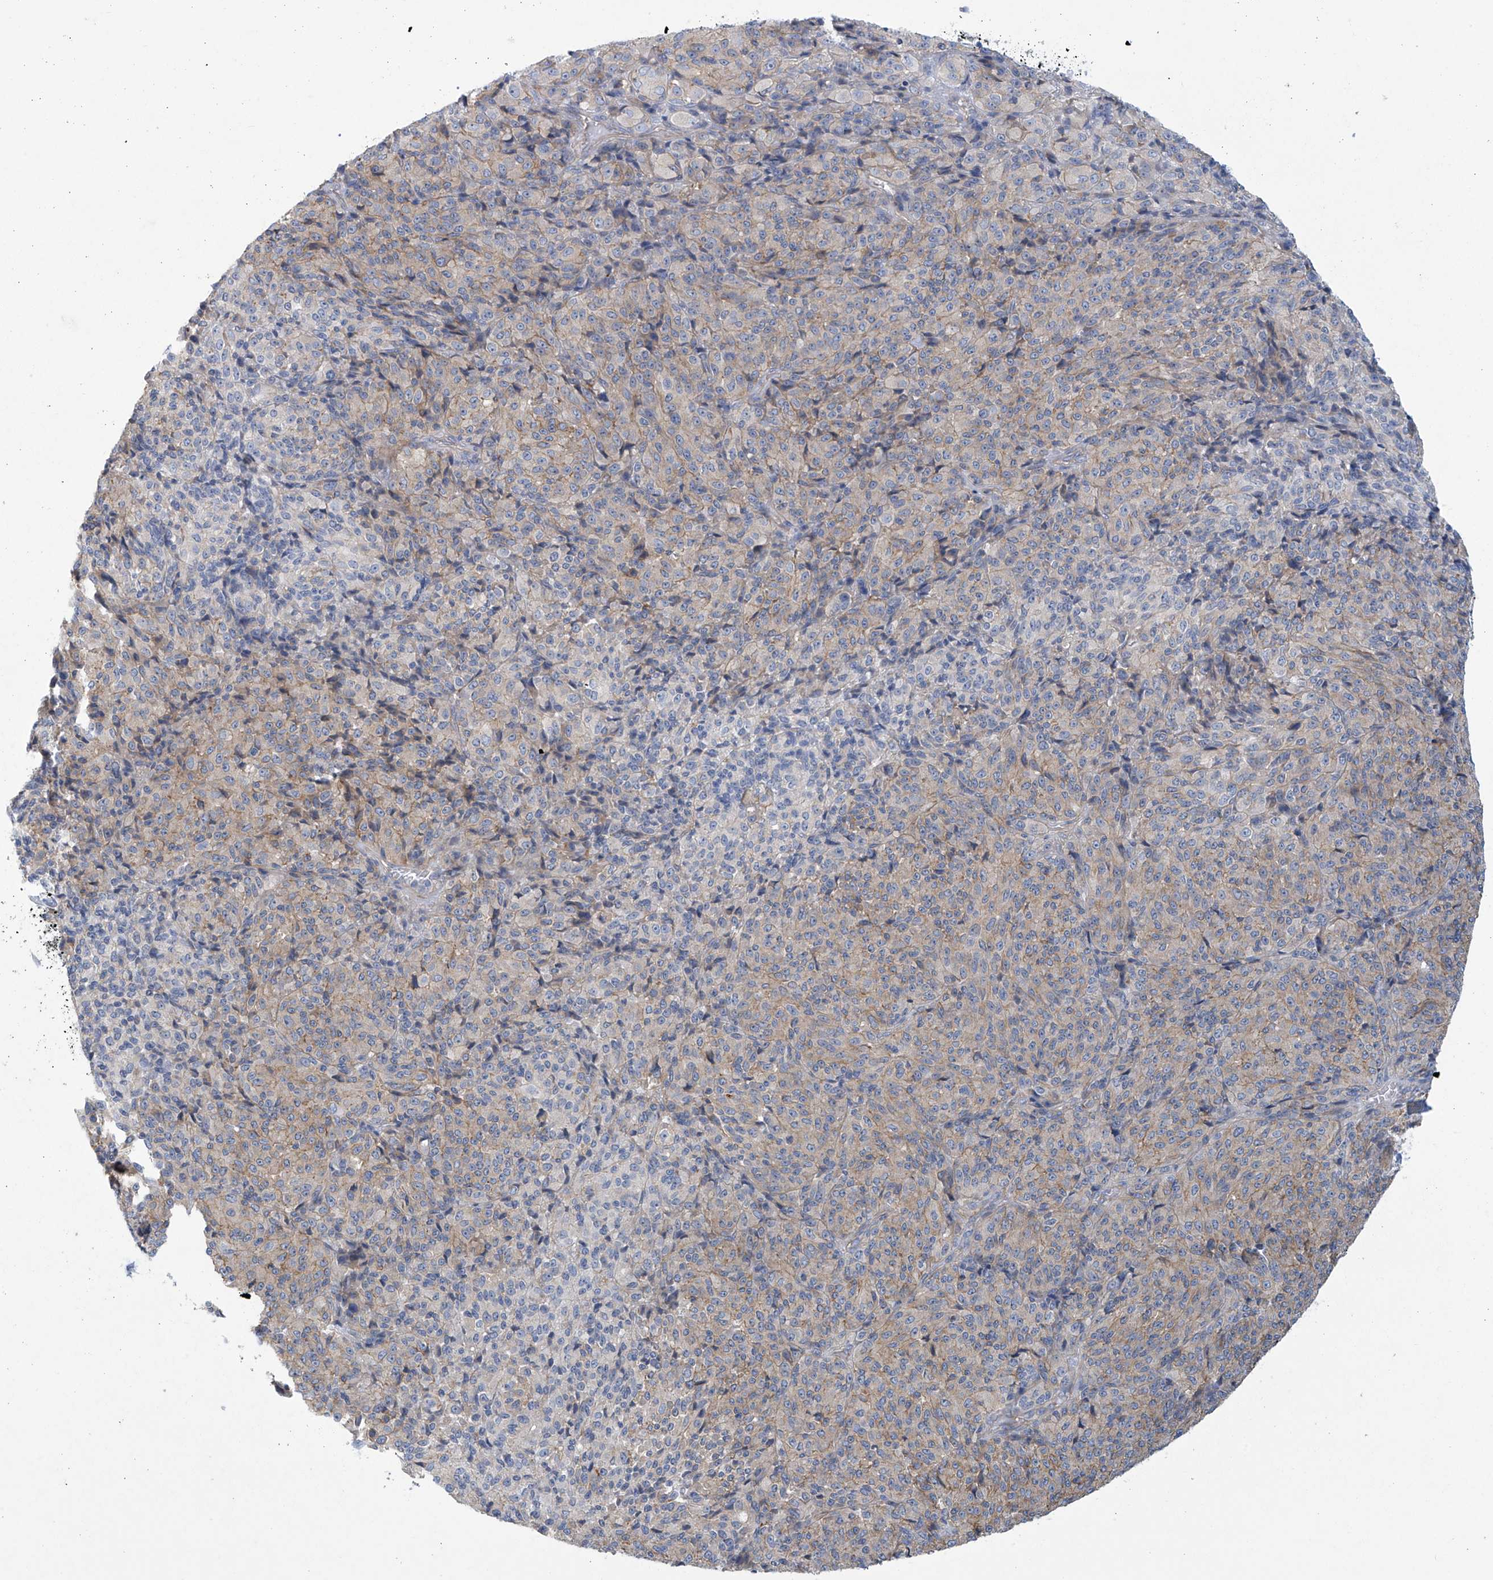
{"staining": {"intensity": "weak", "quantity": "<25%", "location": "cytoplasmic/membranous"}, "tissue": "melanoma", "cell_type": "Tumor cells", "image_type": "cancer", "snomed": [{"axis": "morphology", "description": "Malignant melanoma, Metastatic site"}, {"axis": "topography", "description": "Brain"}], "caption": "This is an IHC image of malignant melanoma (metastatic site). There is no staining in tumor cells.", "gene": "ABHD13", "patient": {"sex": "female", "age": 56}}